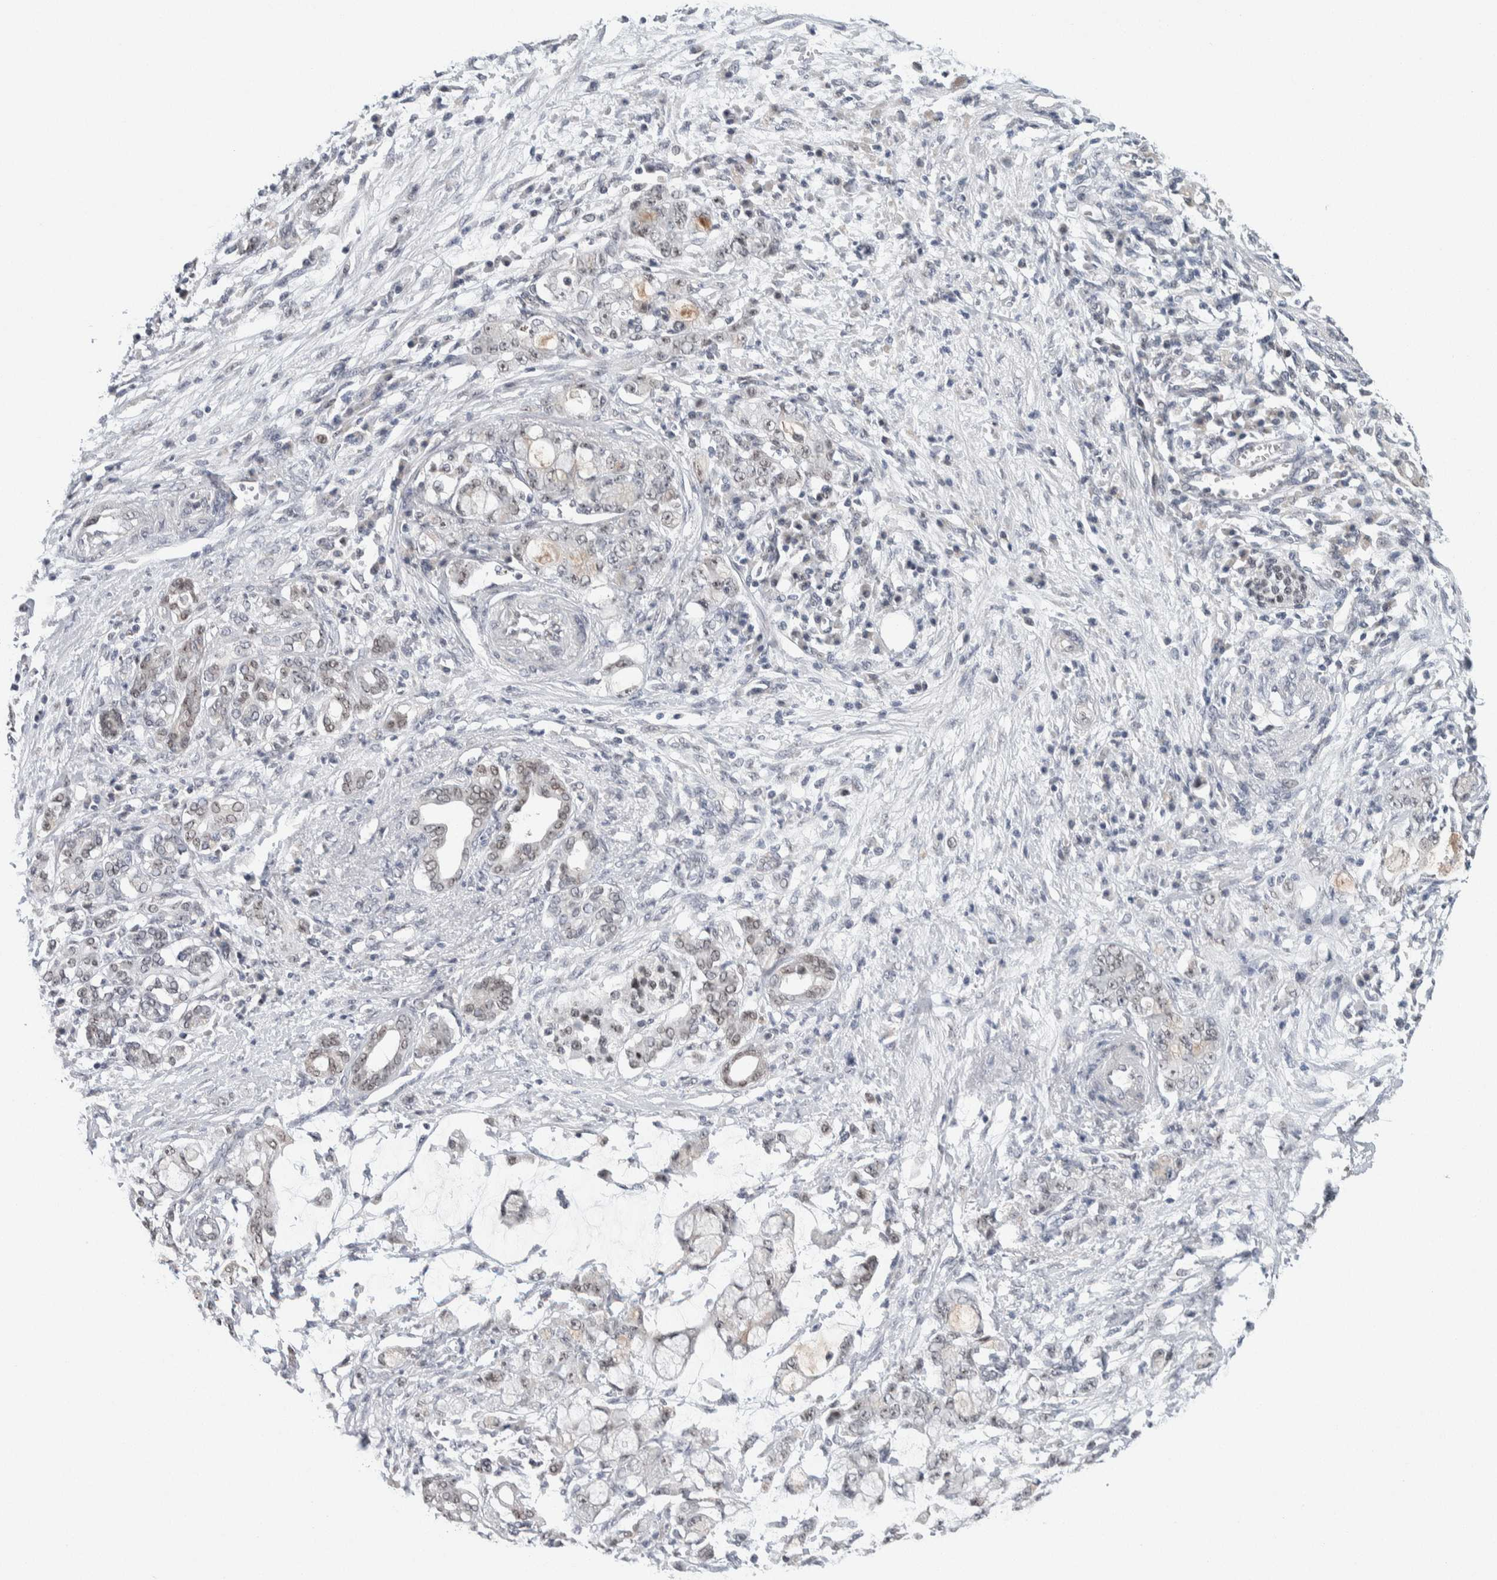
{"staining": {"intensity": "weak", "quantity": "<25%", "location": "nuclear"}, "tissue": "pancreatic cancer", "cell_type": "Tumor cells", "image_type": "cancer", "snomed": [{"axis": "morphology", "description": "Adenocarcinoma, NOS"}, {"axis": "topography", "description": "Pancreas"}], "caption": "Tumor cells are negative for protein expression in human pancreatic cancer (adenocarcinoma).", "gene": "NEUROD1", "patient": {"sex": "female", "age": 73}}